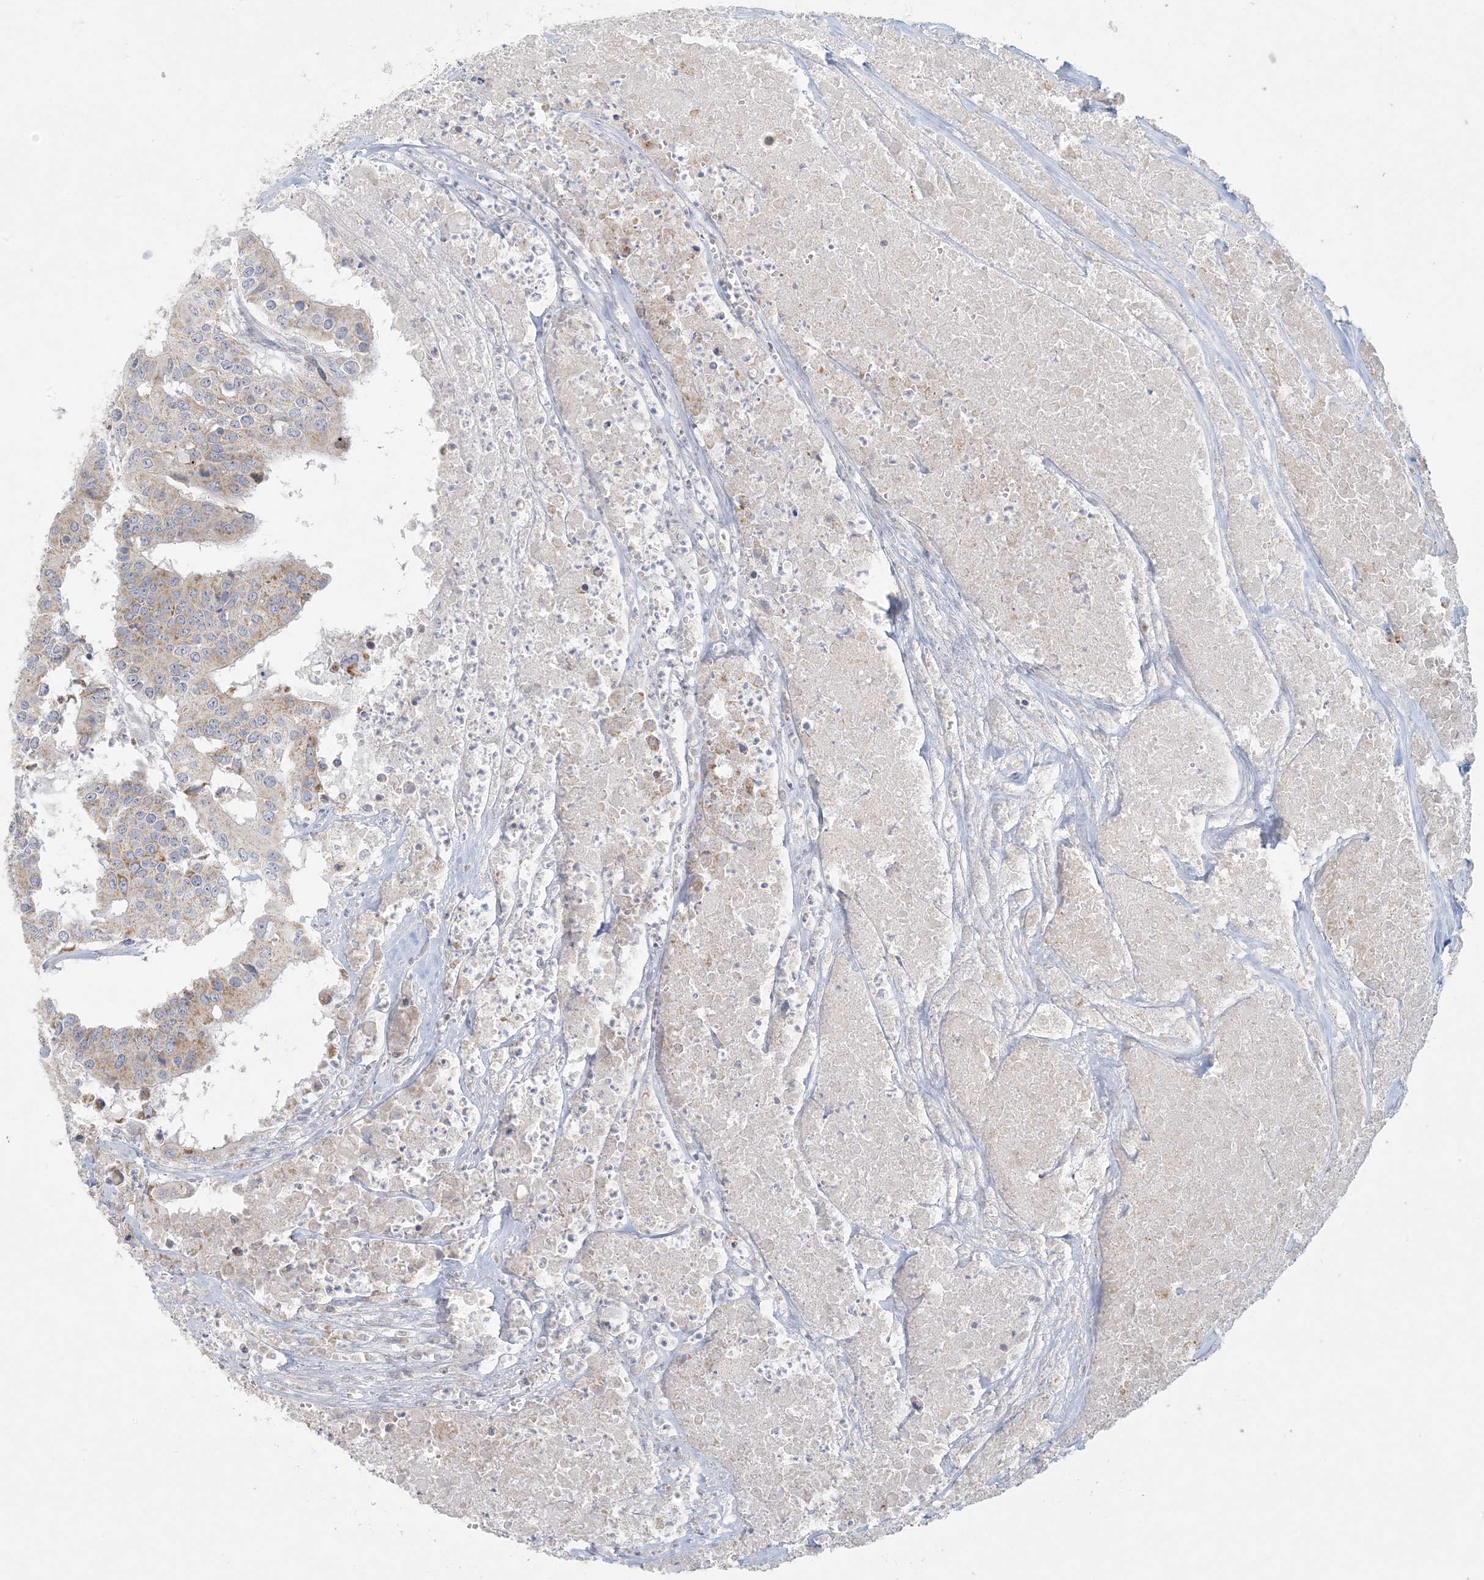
{"staining": {"intensity": "weak", "quantity": "25%-75%", "location": "cytoplasmic/membranous"}, "tissue": "colorectal cancer", "cell_type": "Tumor cells", "image_type": "cancer", "snomed": [{"axis": "morphology", "description": "Adenocarcinoma, NOS"}, {"axis": "topography", "description": "Colon"}], "caption": "IHC staining of adenocarcinoma (colorectal), which exhibits low levels of weak cytoplasmic/membranous staining in approximately 25%-75% of tumor cells indicating weak cytoplasmic/membranous protein positivity. The staining was performed using DAB (brown) for protein detection and nuclei were counterstained in hematoxylin (blue).", "gene": "MCAT", "patient": {"sex": "male", "age": 77}}